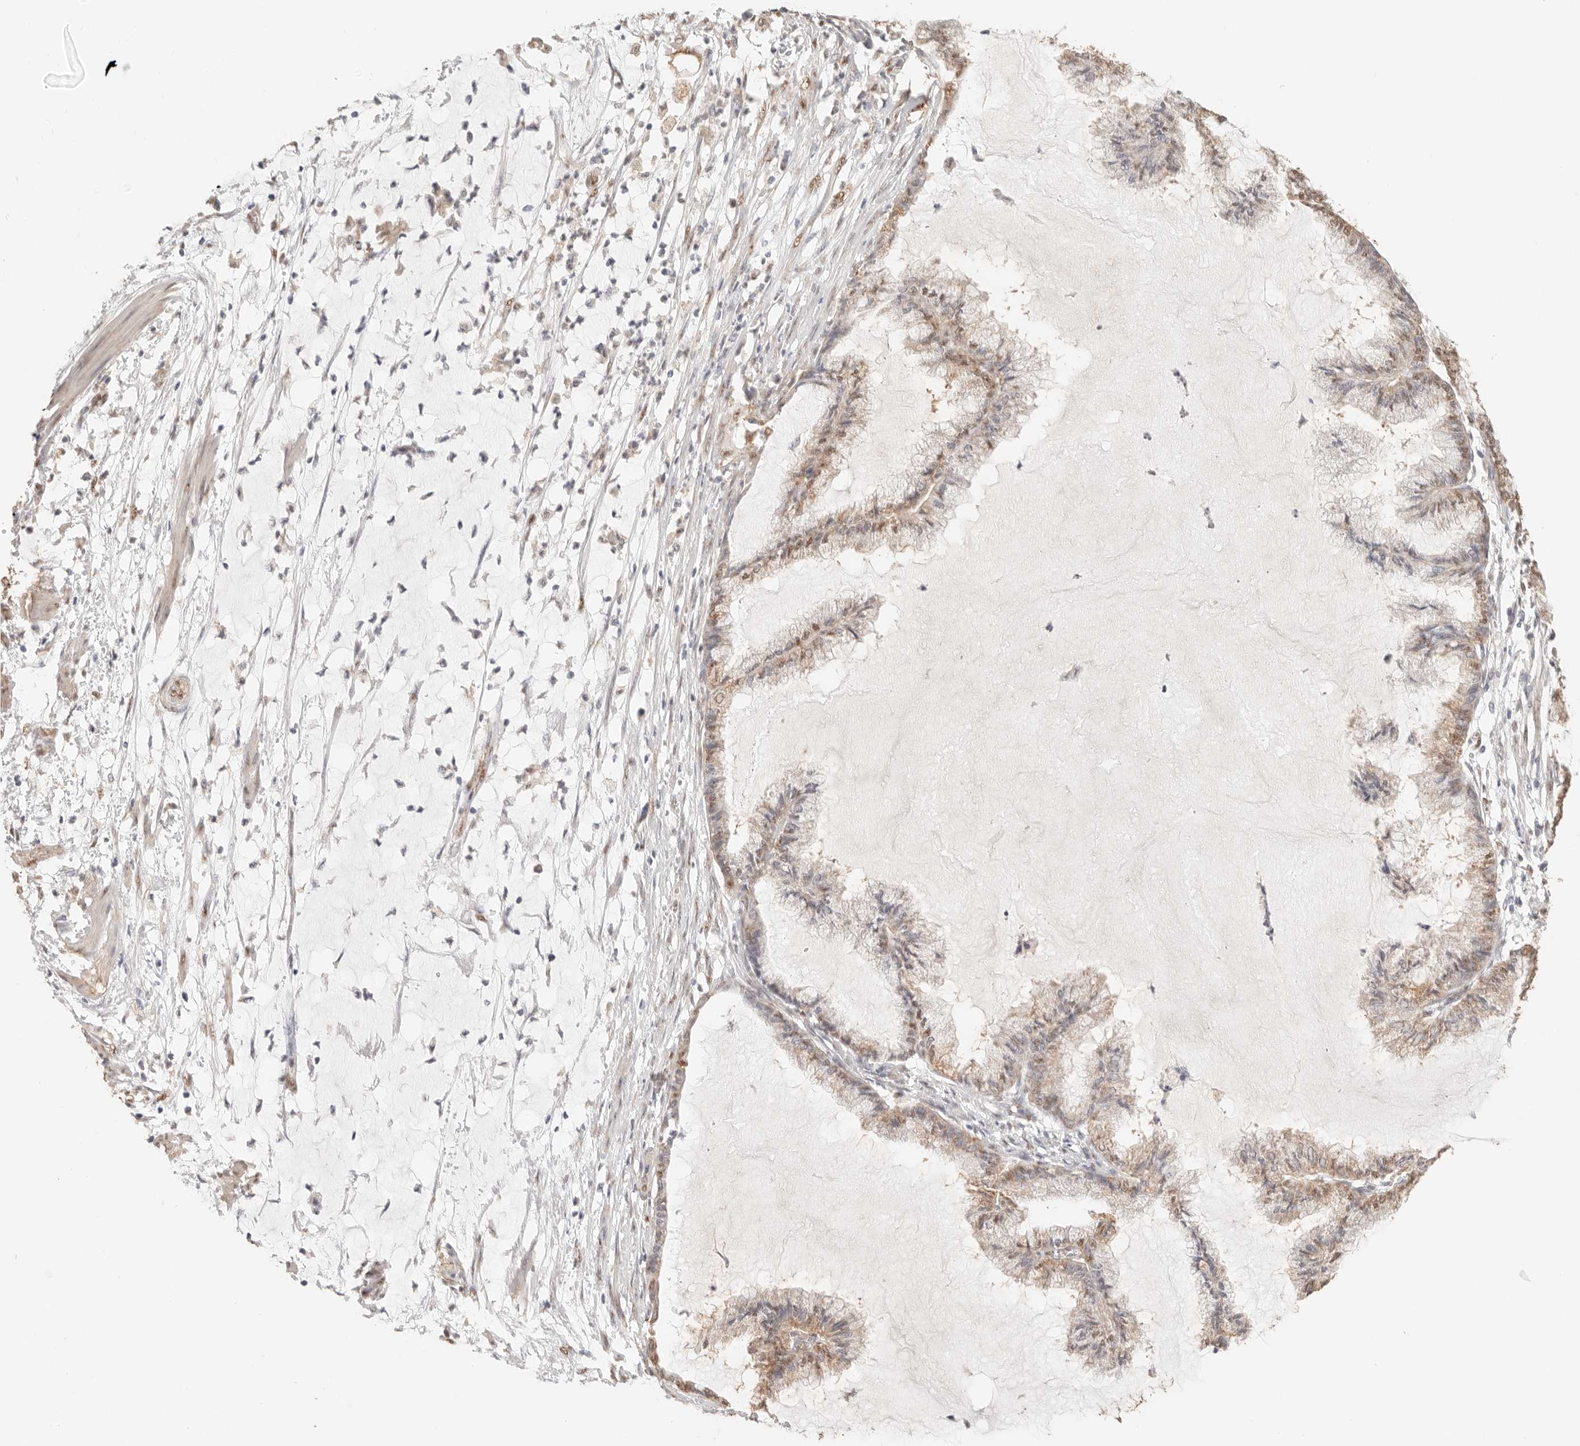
{"staining": {"intensity": "moderate", "quantity": ">75%", "location": "cytoplasmic/membranous,nuclear"}, "tissue": "endometrial cancer", "cell_type": "Tumor cells", "image_type": "cancer", "snomed": [{"axis": "morphology", "description": "Adenocarcinoma, NOS"}, {"axis": "topography", "description": "Endometrium"}], "caption": "The photomicrograph demonstrates staining of endometrial adenocarcinoma, revealing moderate cytoplasmic/membranous and nuclear protein staining (brown color) within tumor cells.", "gene": "IL1R2", "patient": {"sex": "female", "age": 86}}